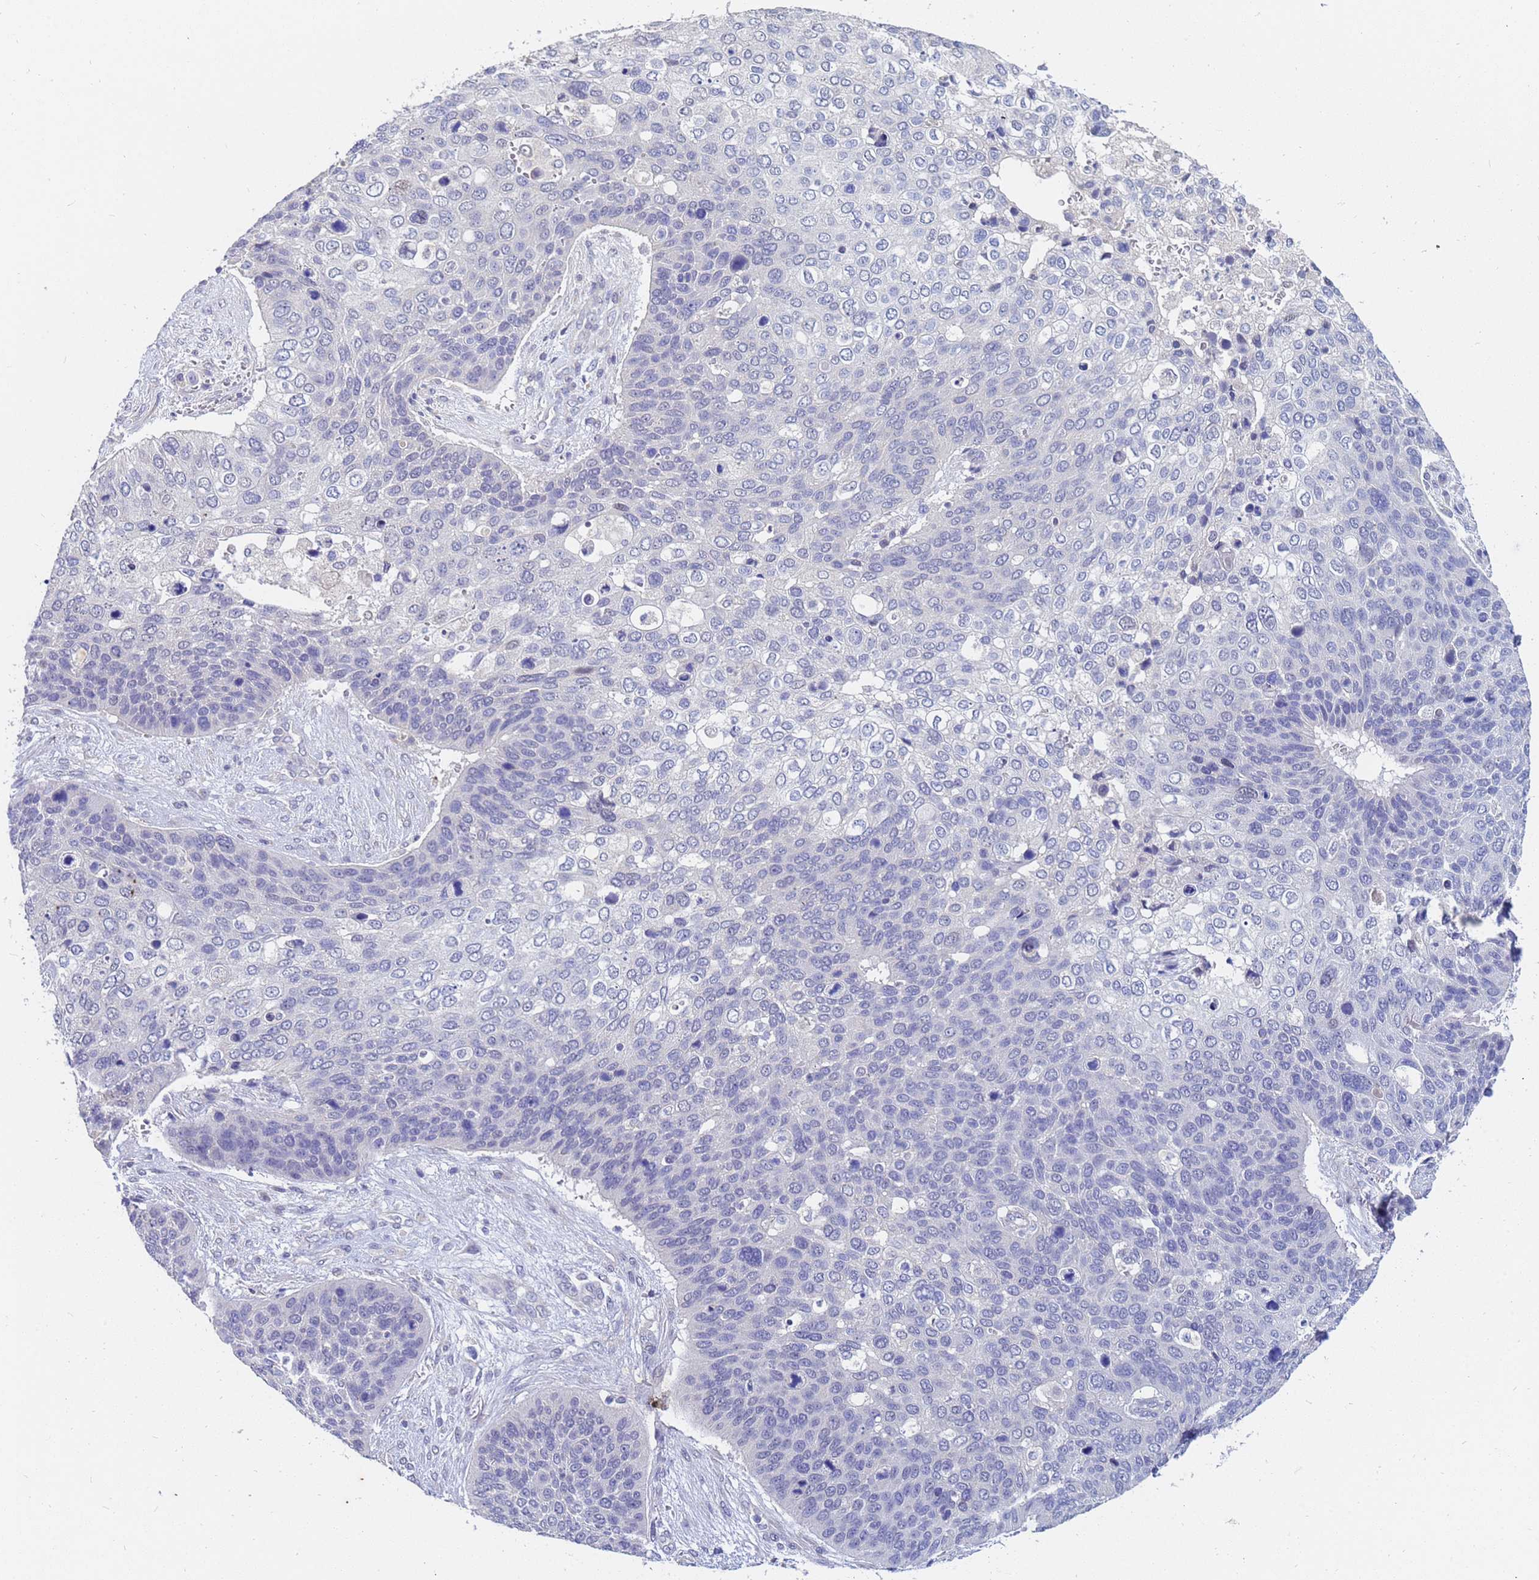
{"staining": {"intensity": "negative", "quantity": "none", "location": "none"}, "tissue": "skin cancer", "cell_type": "Tumor cells", "image_type": "cancer", "snomed": [{"axis": "morphology", "description": "Basal cell carcinoma"}, {"axis": "topography", "description": "Skin"}], "caption": "IHC image of neoplastic tissue: basal cell carcinoma (skin) stained with DAB demonstrates no significant protein staining in tumor cells.", "gene": "IHO1", "patient": {"sex": "female", "age": 74}}